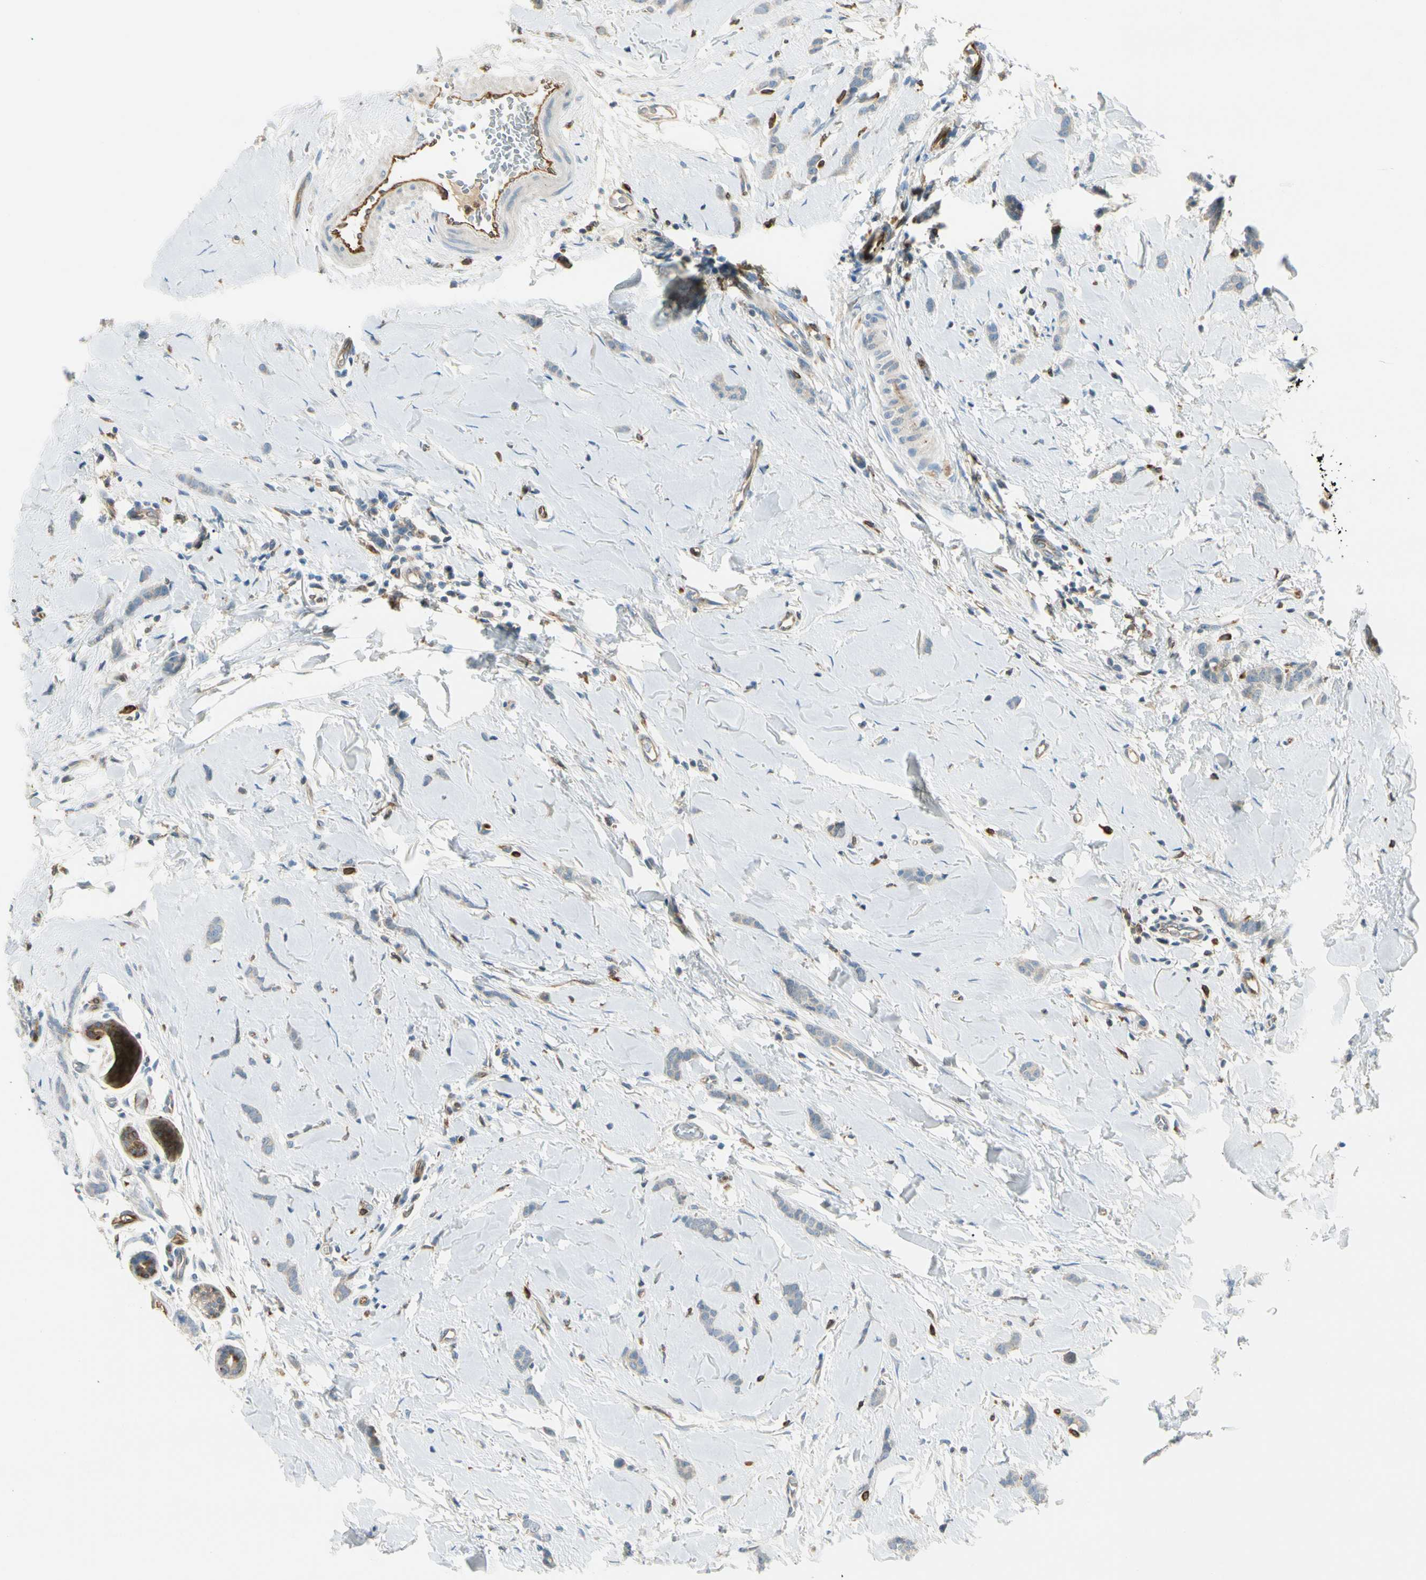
{"staining": {"intensity": "negative", "quantity": "none", "location": "none"}, "tissue": "breast cancer", "cell_type": "Tumor cells", "image_type": "cancer", "snomed": [{"axis": "morphology", "description": "Lobular carcinoma"}, {"axis": "topography", "description": "Skin"}, {"axis": "topography", "description": "Breast"}], "caption": "The photomicrograph displays no significant positivity in tumor cells of breast cancer. (DAB IHC with hematoxylin counter stain).", "gene": "LPCAT2", "patient": {"sex": "female", "age": 46}}